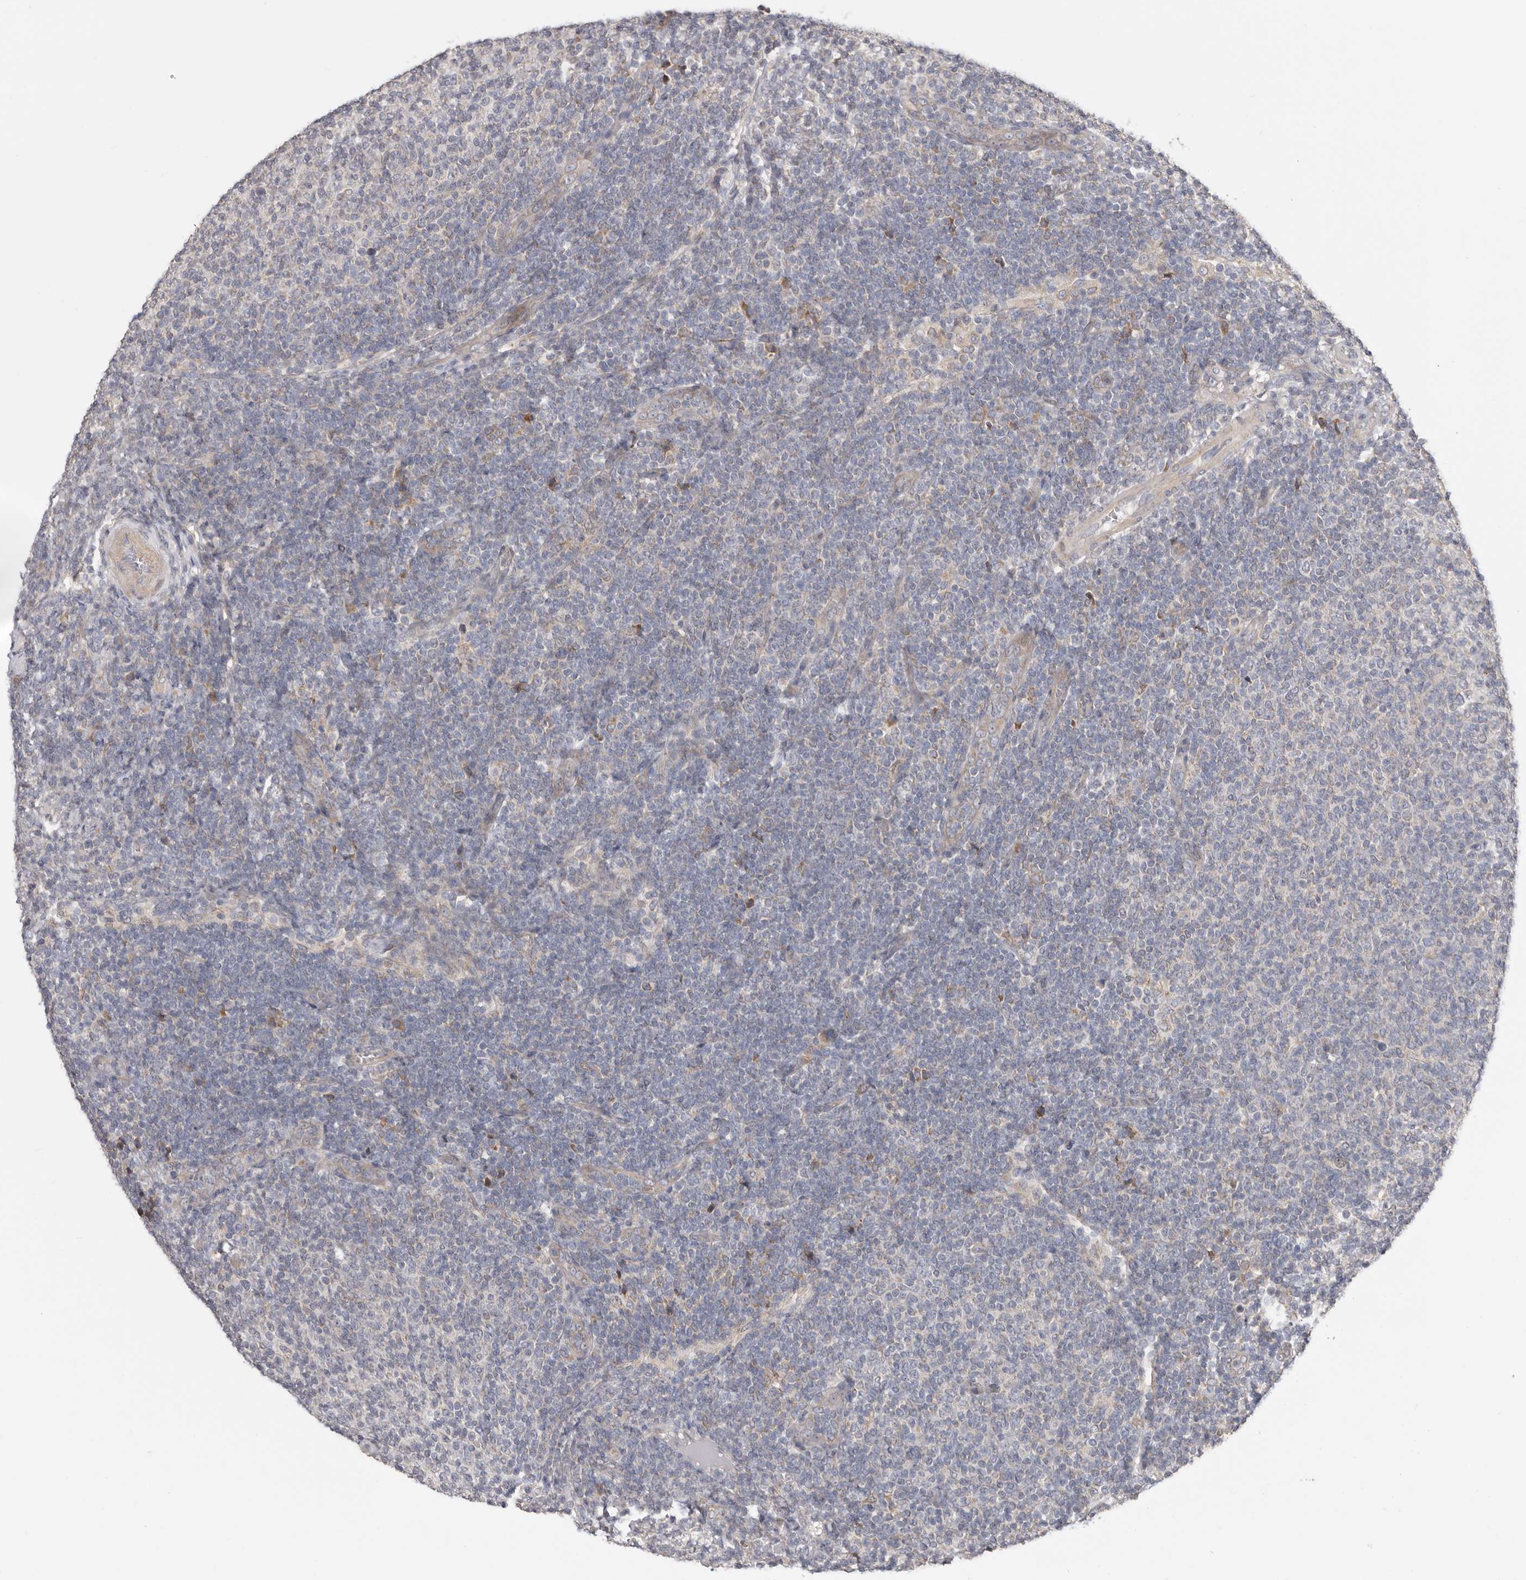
{"staining": {"intensity": "negative", "quantity": "none", "location": "none"}, "tissue": "lymphoma", "cell_type": "Tumor cells", "image_type": "cancer", "snomed": [{"axis": "morphology", "description": "Malignant lymphoma, non-Hodgkin's type, Low grade"}, {"axis": "topography", "description": "Lymph node"}], "caption": "A photomicrograph of low-grade malignant lymphoma, non-Hodgkin's type stained for a protein reveals no brown staining in tumor cells. (DAB IHC with hematoxylin counter stain).", "gene": "TMUB1", "patient": {"sex": "male", "age": 66}}